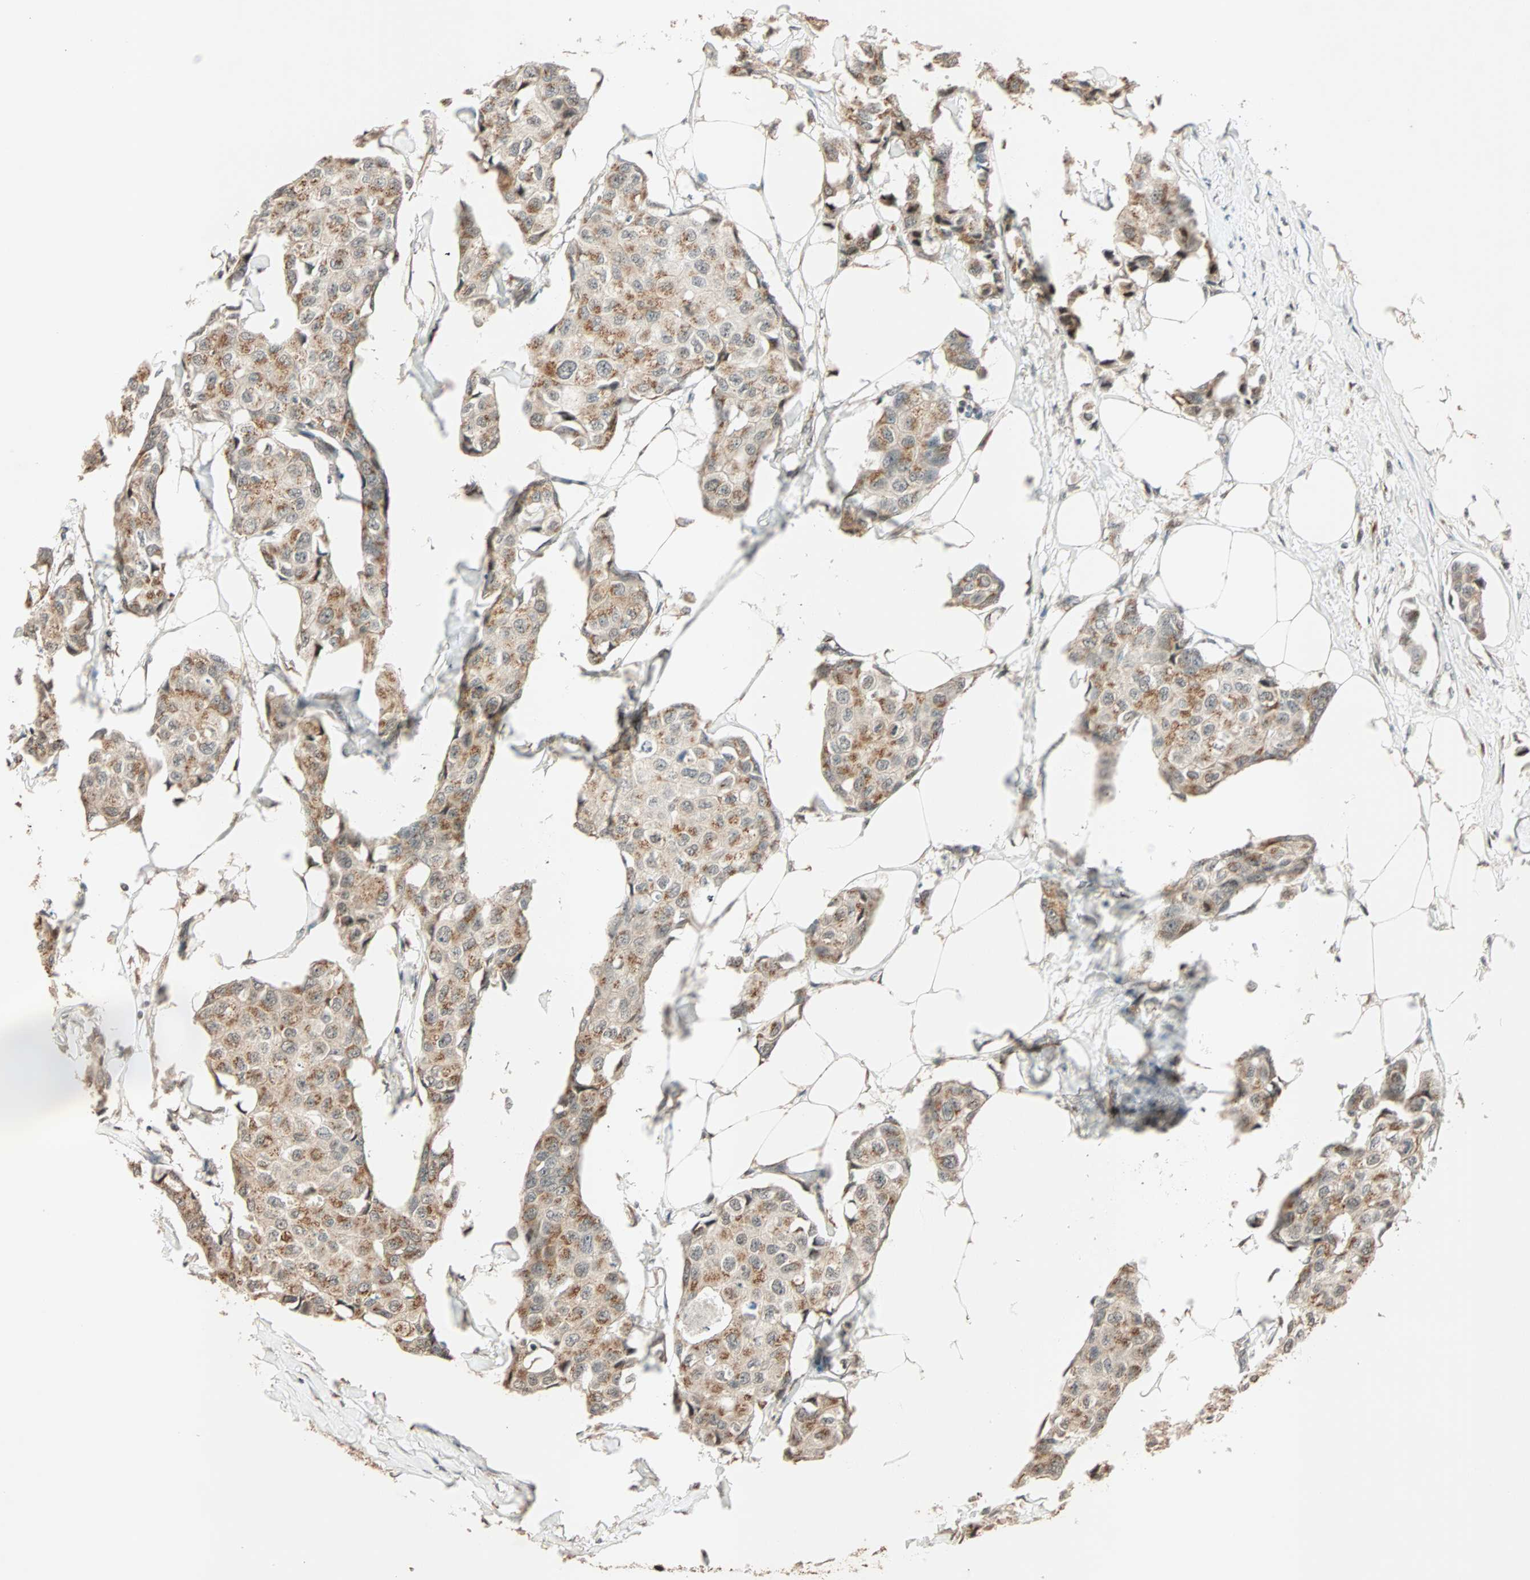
{"staining": {"intensity": "moderate", "quantity": "25%-75%", "location": "cytoplasmic/membranous"}, "tissue": "breast cancer", "cell_type": "Tumor cells", "image_type": "cancer", "snomed": [{"axis": "morphology", "description": "Duct carcinoma"}, {"axis": "topography", "description": "Breast"}], "caption": "An IHC micrograph of neoplastic tissue is shown. Protein staining in brown highlights moderate cytoplasmic/membranous positivity in breast cancer (invasive ductal carcinoma) within tumor cells.", "gene": "PRDM2", "patient": {"sex": "female", "age": 80}}